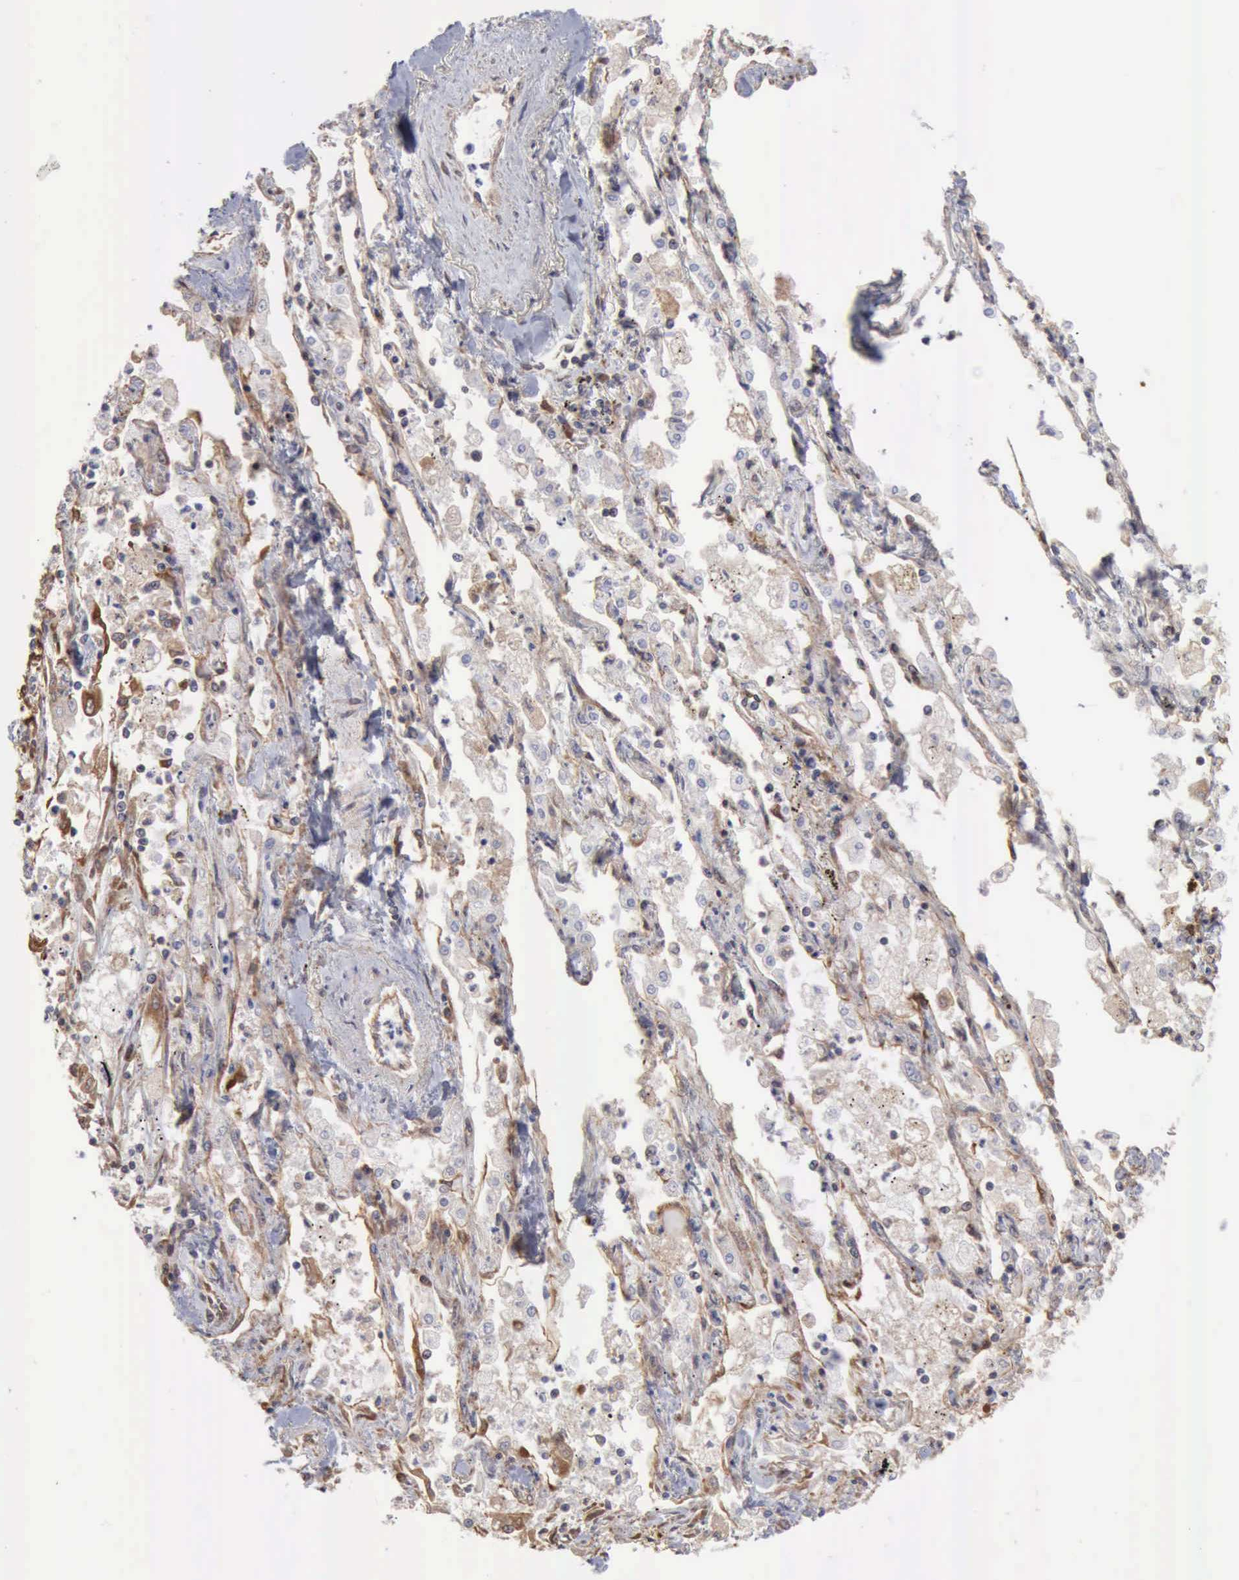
{"staining": {"intensity": "moderate", "quantity": "25%-75%", "location": "cytoplasmic/membranous"}, "tissue": "lung cancer", "cell_type": "Tumor cells", "image_type": "cancer", "snomed": [{"axis": "morphology", "description": "Squamous cell carcinoma, NOS"}, {"axis": "topography", "description": "Lung"}], "caption": "Human lung cancer stained with a brown dye demonstrates moderate cytoplasmic/membranous positive staining in approximately 25%-75% of tumor cells.", "gene": "APOL2", "patient": {"sex": "male", "age": 75}}